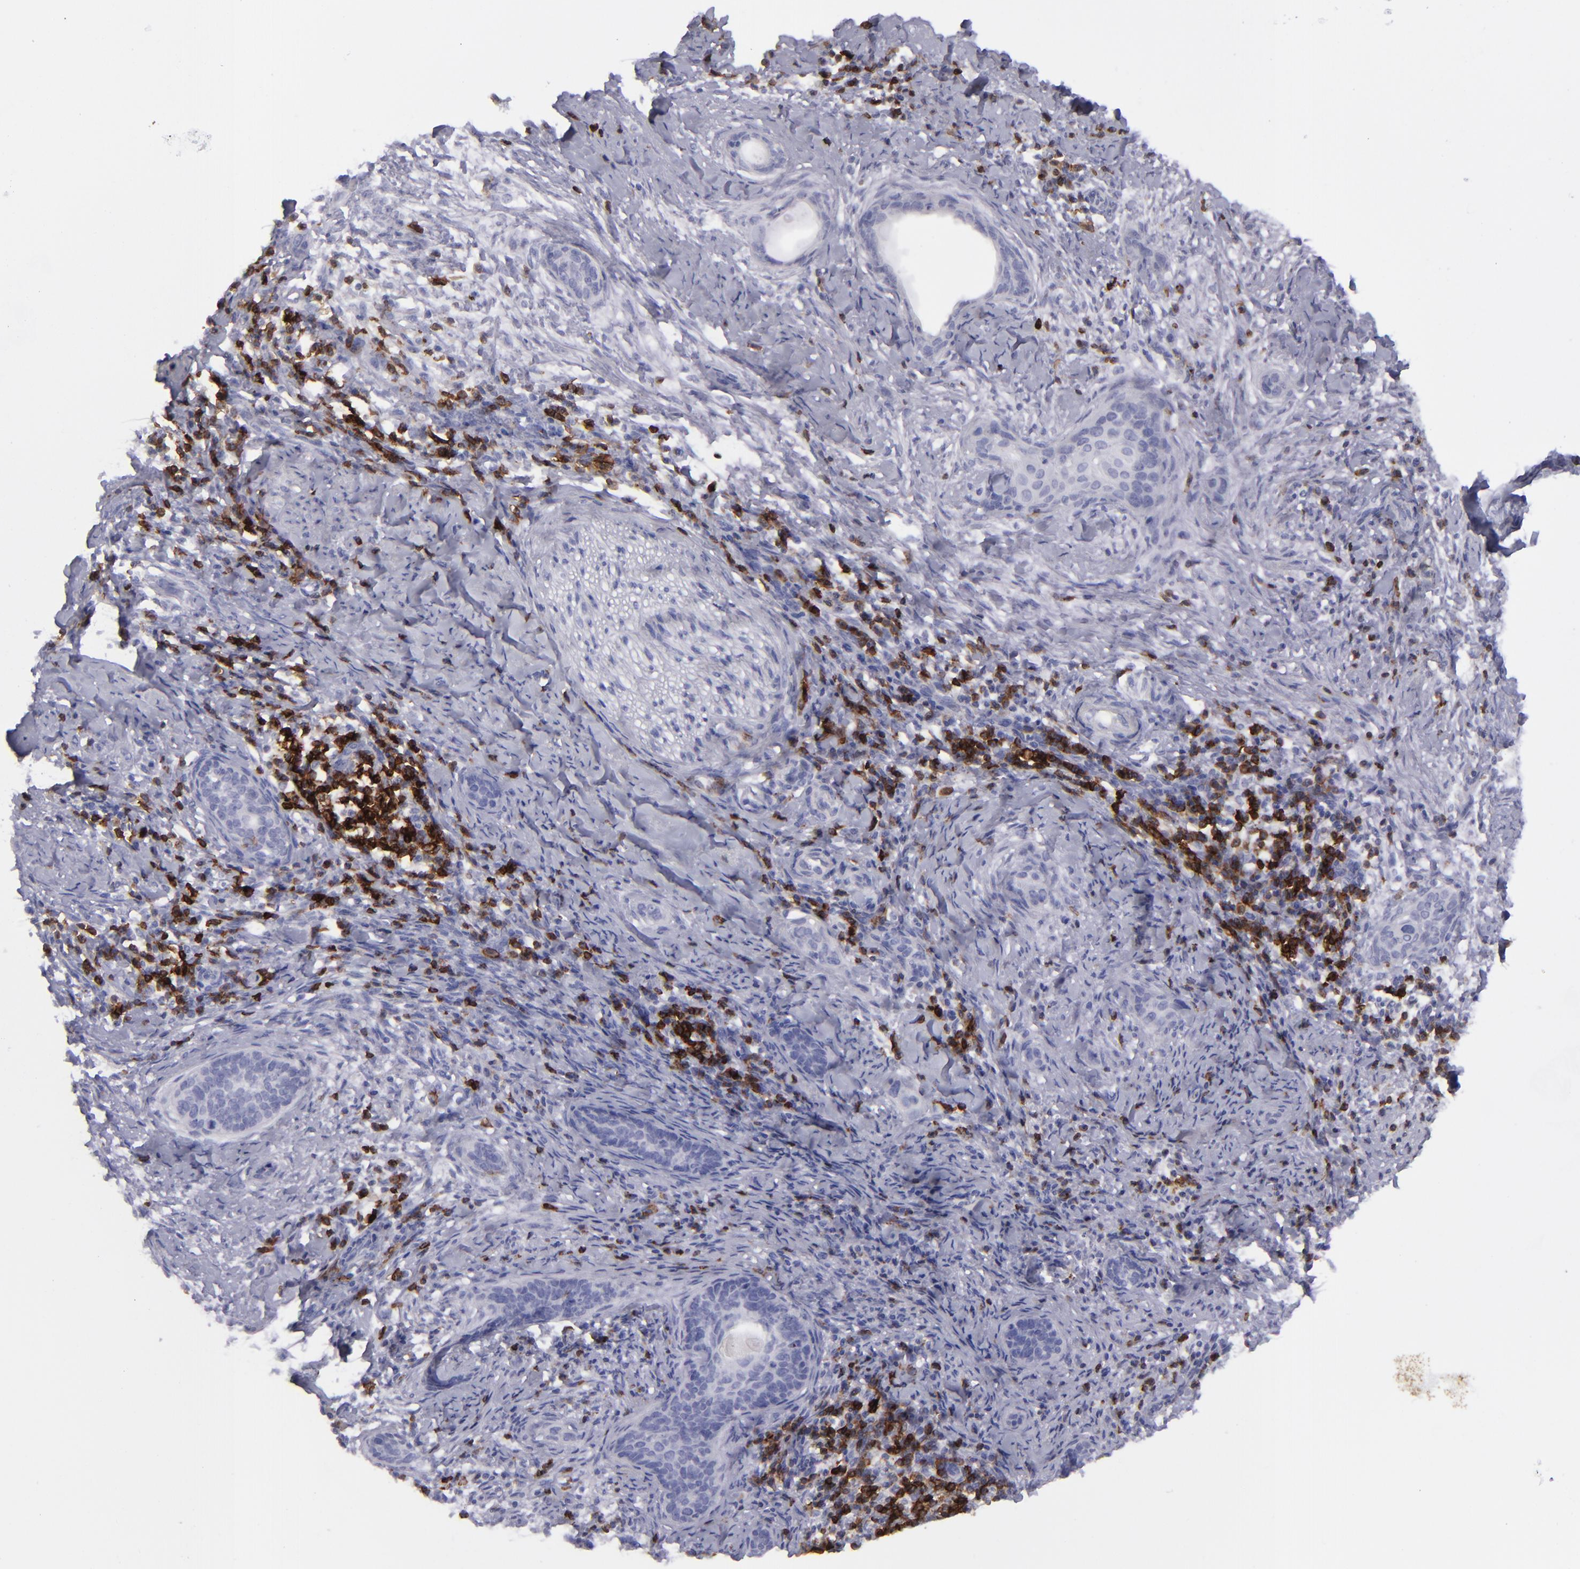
{"staining": {"intensity": "negative", "quantity": "none", "location": "none"}, "tissue": "cervical cancer", "cell_type": "Tumor cells", "image_type": "cancer", "snomed": [{"axis": "morphology", "description": "Squamous cell carcinoma, NOS"}, {"axis": "topography", "description": "Cervix"}], "caption": "Tumor cells are negative for brown protein staining in cervical cancer.", "gene": "CD27", "patient": {"sex": "female", "age": 33}}